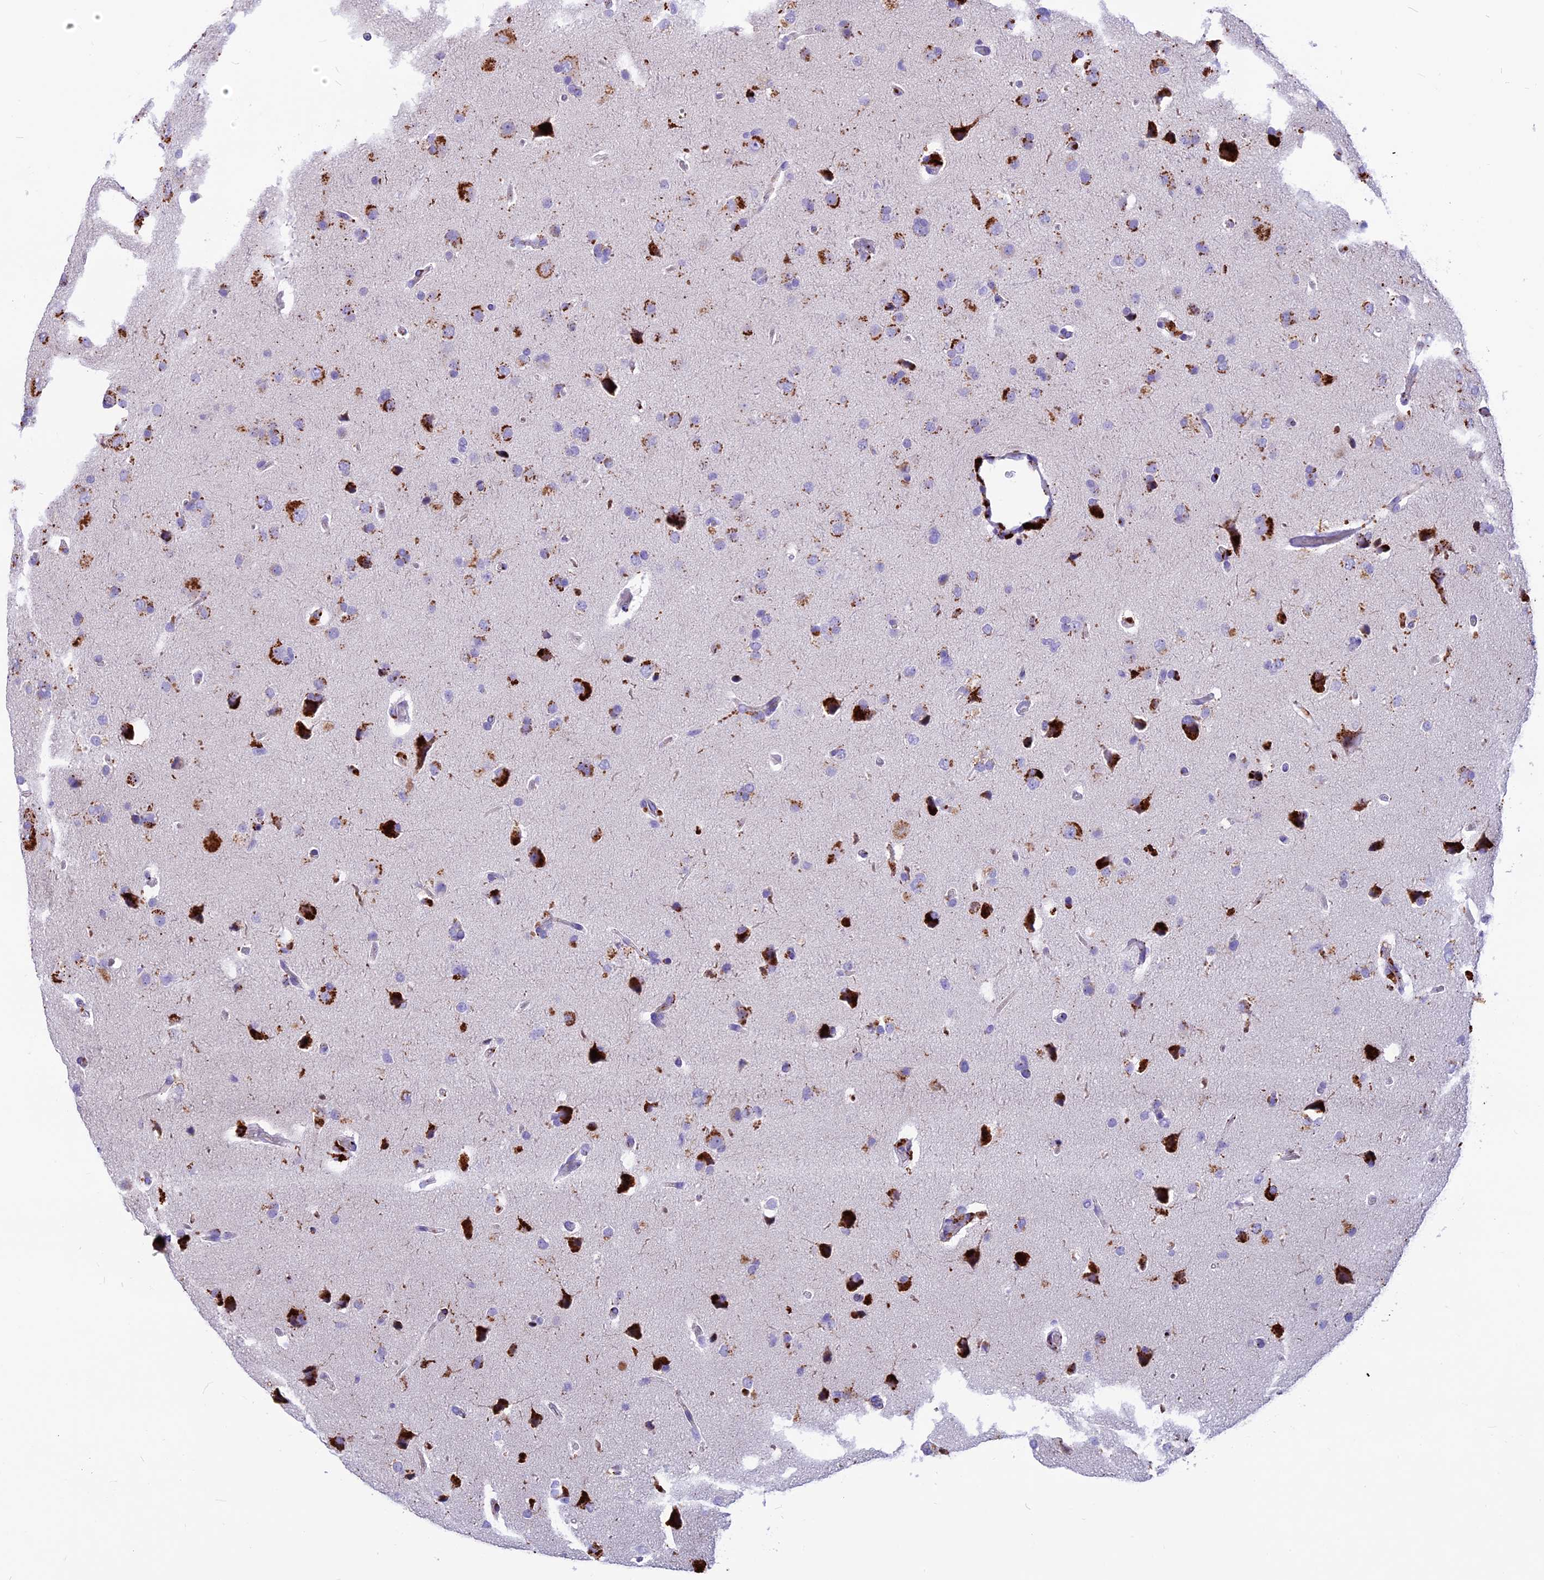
{"staining": {"intensity": "strong", "quantity": "25%-75%", "location": "cytoplasmic/membranous"}, "tissue": "glioma", "cell_type": "Tumor cells", "image_type": "cancer", "snomed": [{"axis": "morphology", "description": "Glioma, malignant, High grade"}, {"axis": "topography", "description": "Brain"}], "caption": "A brown stain highlights strong cytoplasmic/membranous expression of a protein in human glioma tumor cells.", "gene": "THRSP", "patient": {"sex": "male", "age": 72}}